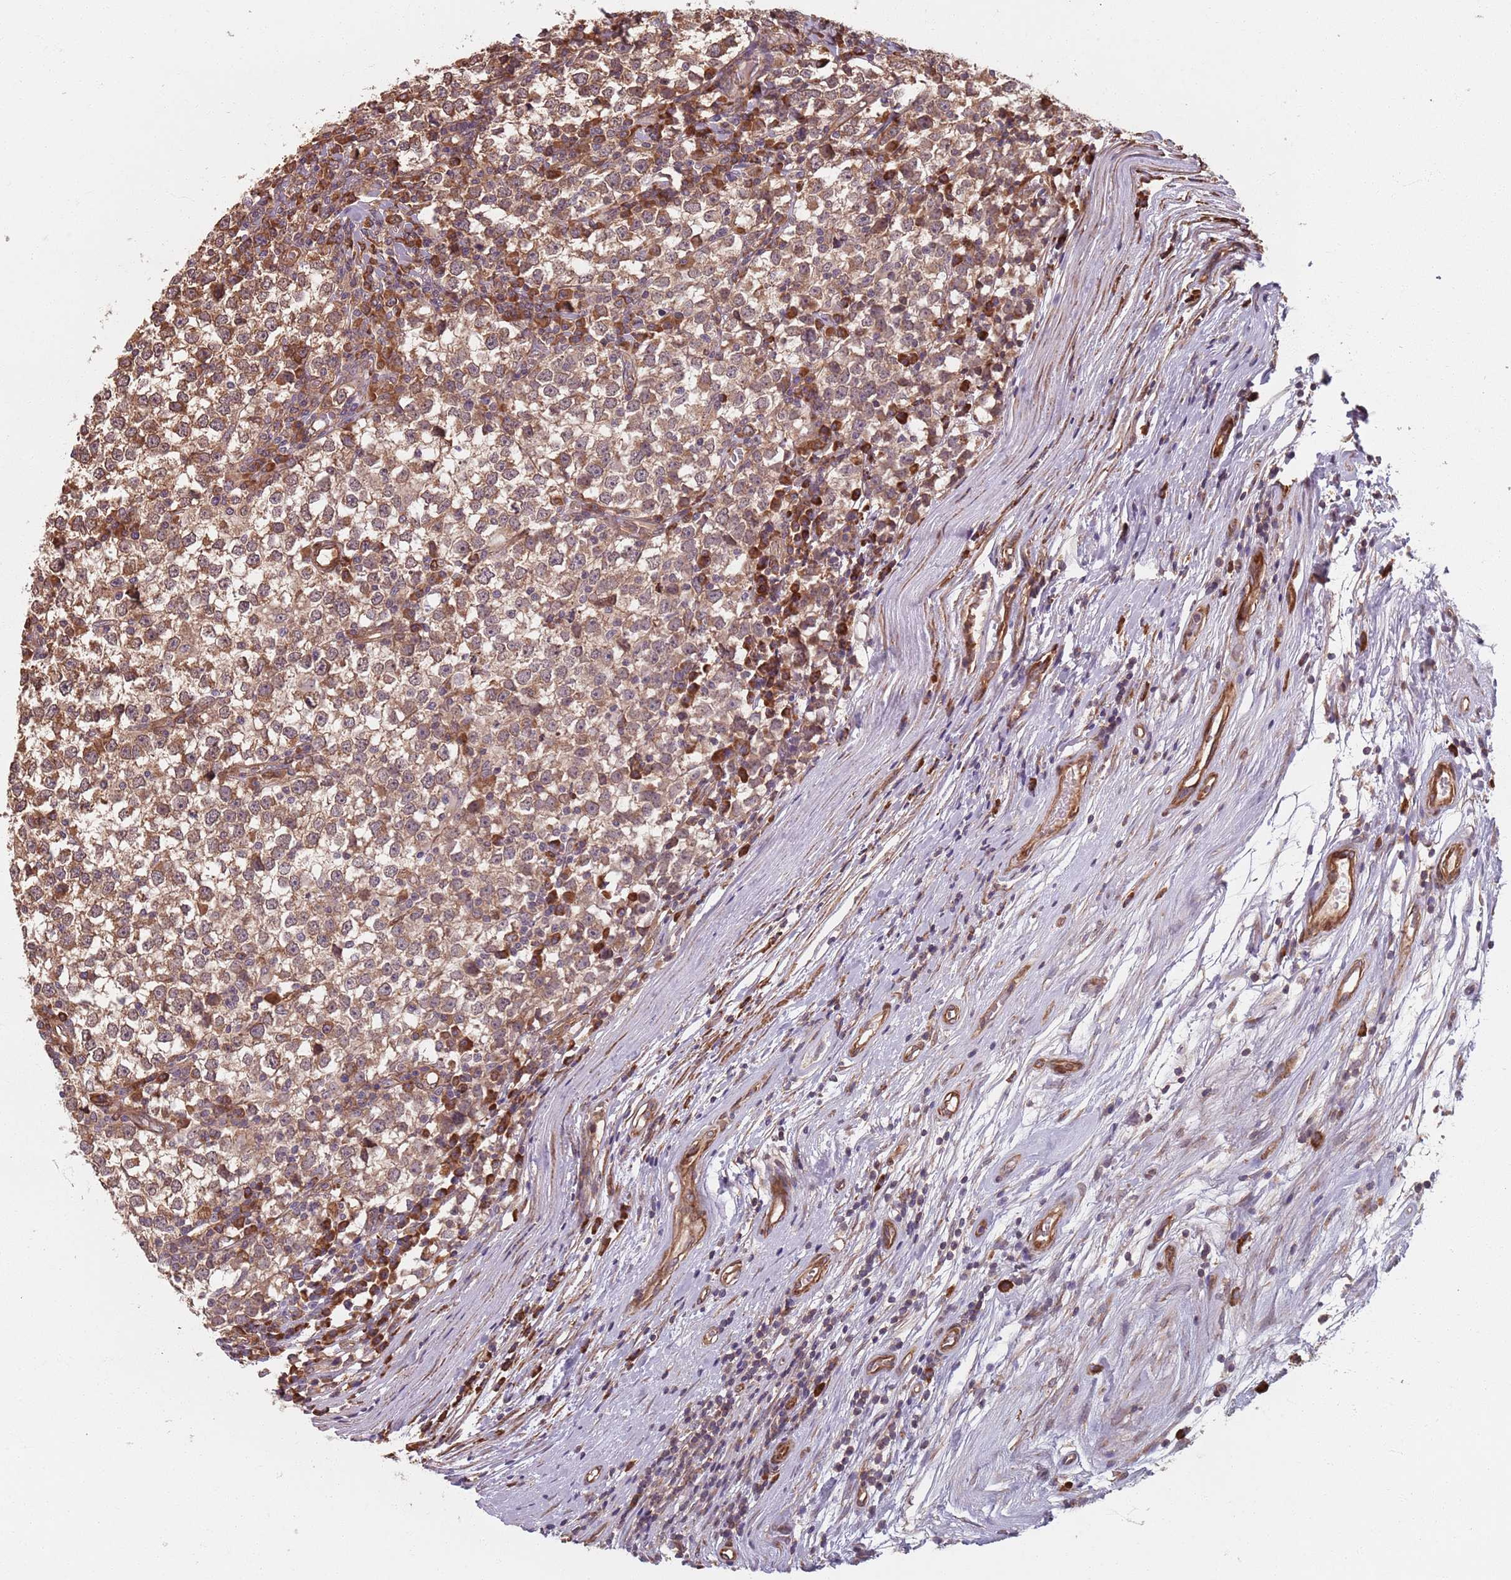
{"staining": {"intensity": "moderate", "quantity": ">75%", "location": "cytoplasmic/membranous"}, "tissue": "testis cancer", "cell_type": "Tumor cells", "image_type": "cancer", "snomed": [{"axis": "morphology", "description": "Seminoma, NOS"}, {"axis": "topography", "description": "Testis"}], "caption": "Tumor cells show medium levels of moderate cytoplasmic/membranous expression in approximately >75% of cells in testis seminoma.", "gene": "NOTCH3", "patient": {"sex": "male", "age": 65}}